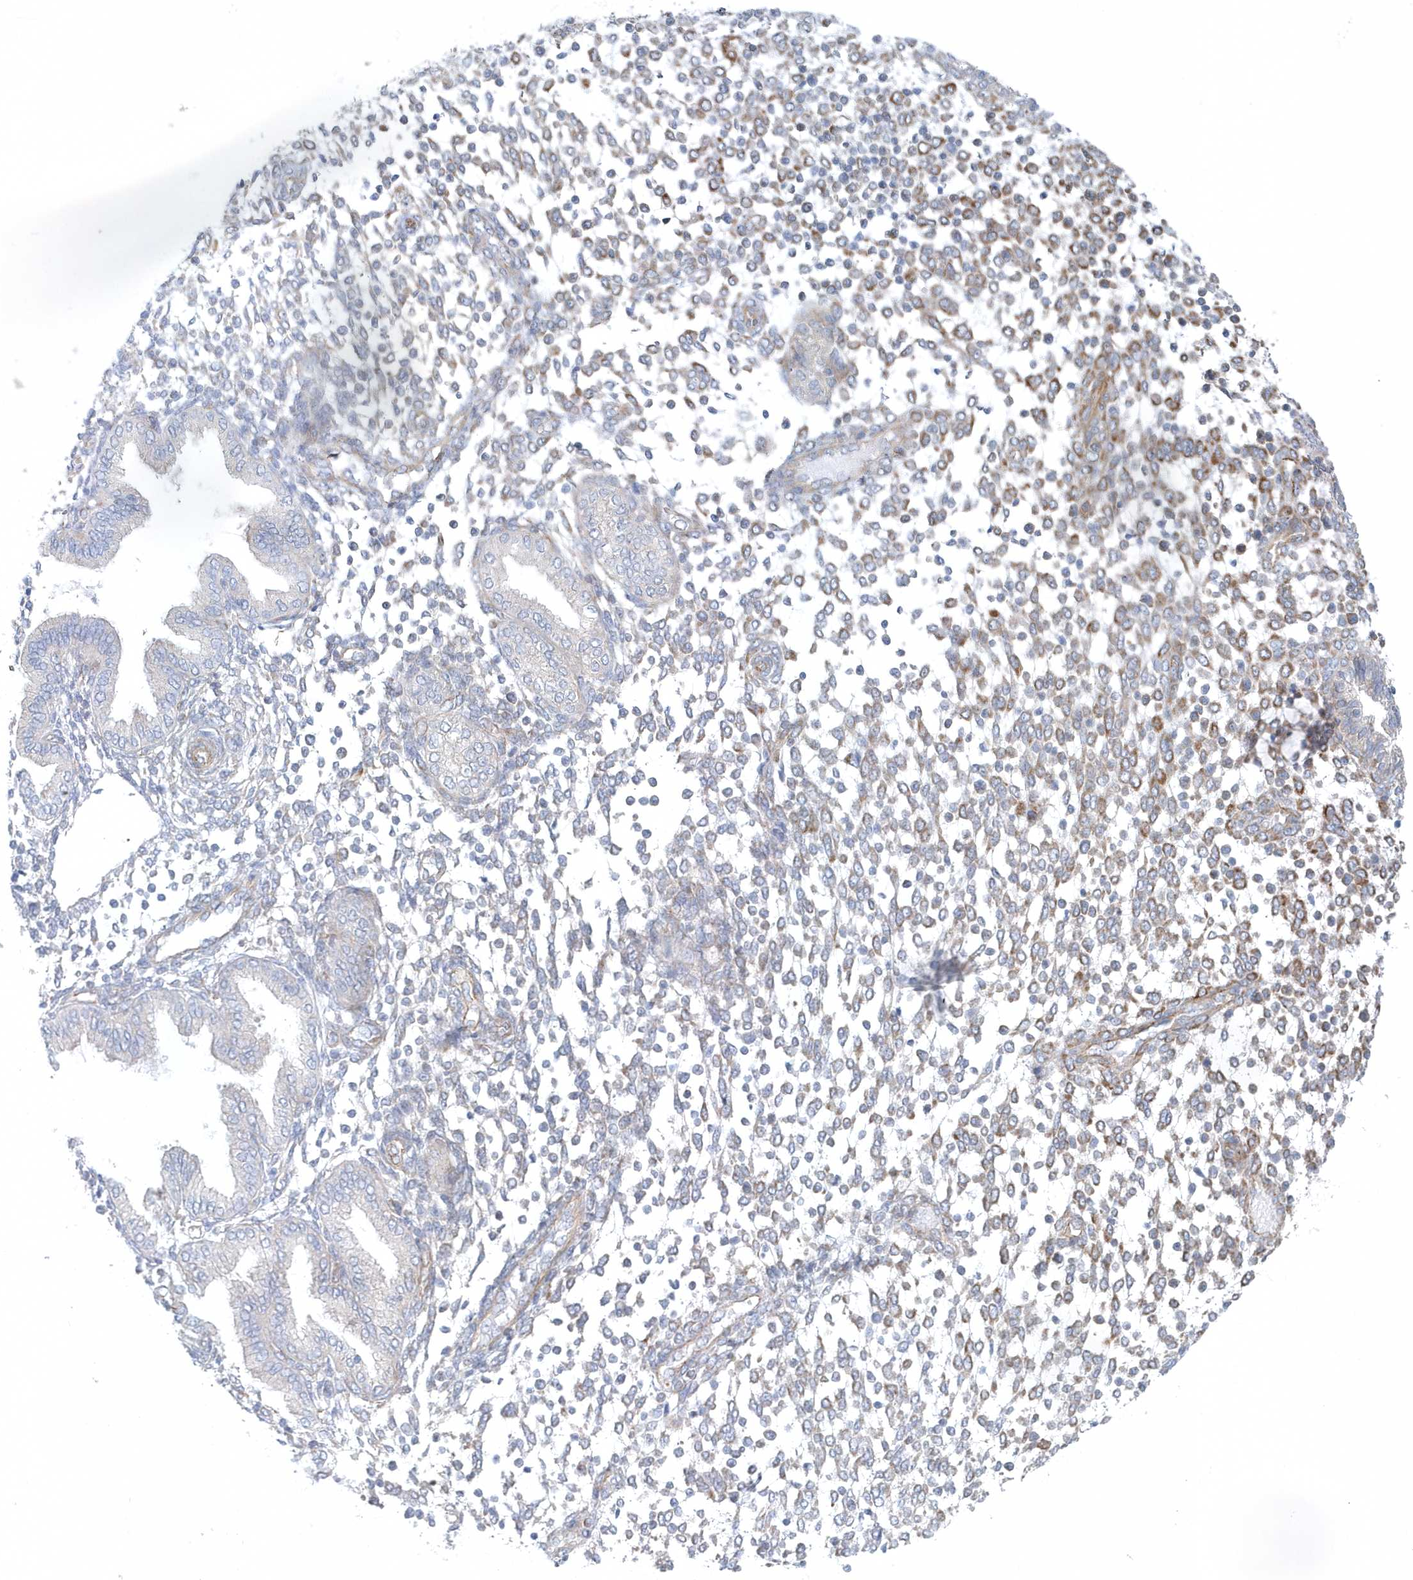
{"staining": {"intensity": "moderate", "quantity": "<25%", "location": "cytoplasmic/membranous"}, "tissue": "endometrium", "cell_type": "Cells in endometrial stroma", "image_type": "normal", "snomed": [{"axis": "morphology", "description": "Normal tissue, NOS"}, {"axis": "topography", "description": "Endometrium"}], "caption": "About <25% of cells in endometrial stroma in unremarkable human endometrium exhibit moderate cytoplasmic/membranous protein staining as visualized by brown immunohistochemical staining.", "gene": "GPR152", "patient": {"sex": "female", "age": 53}}